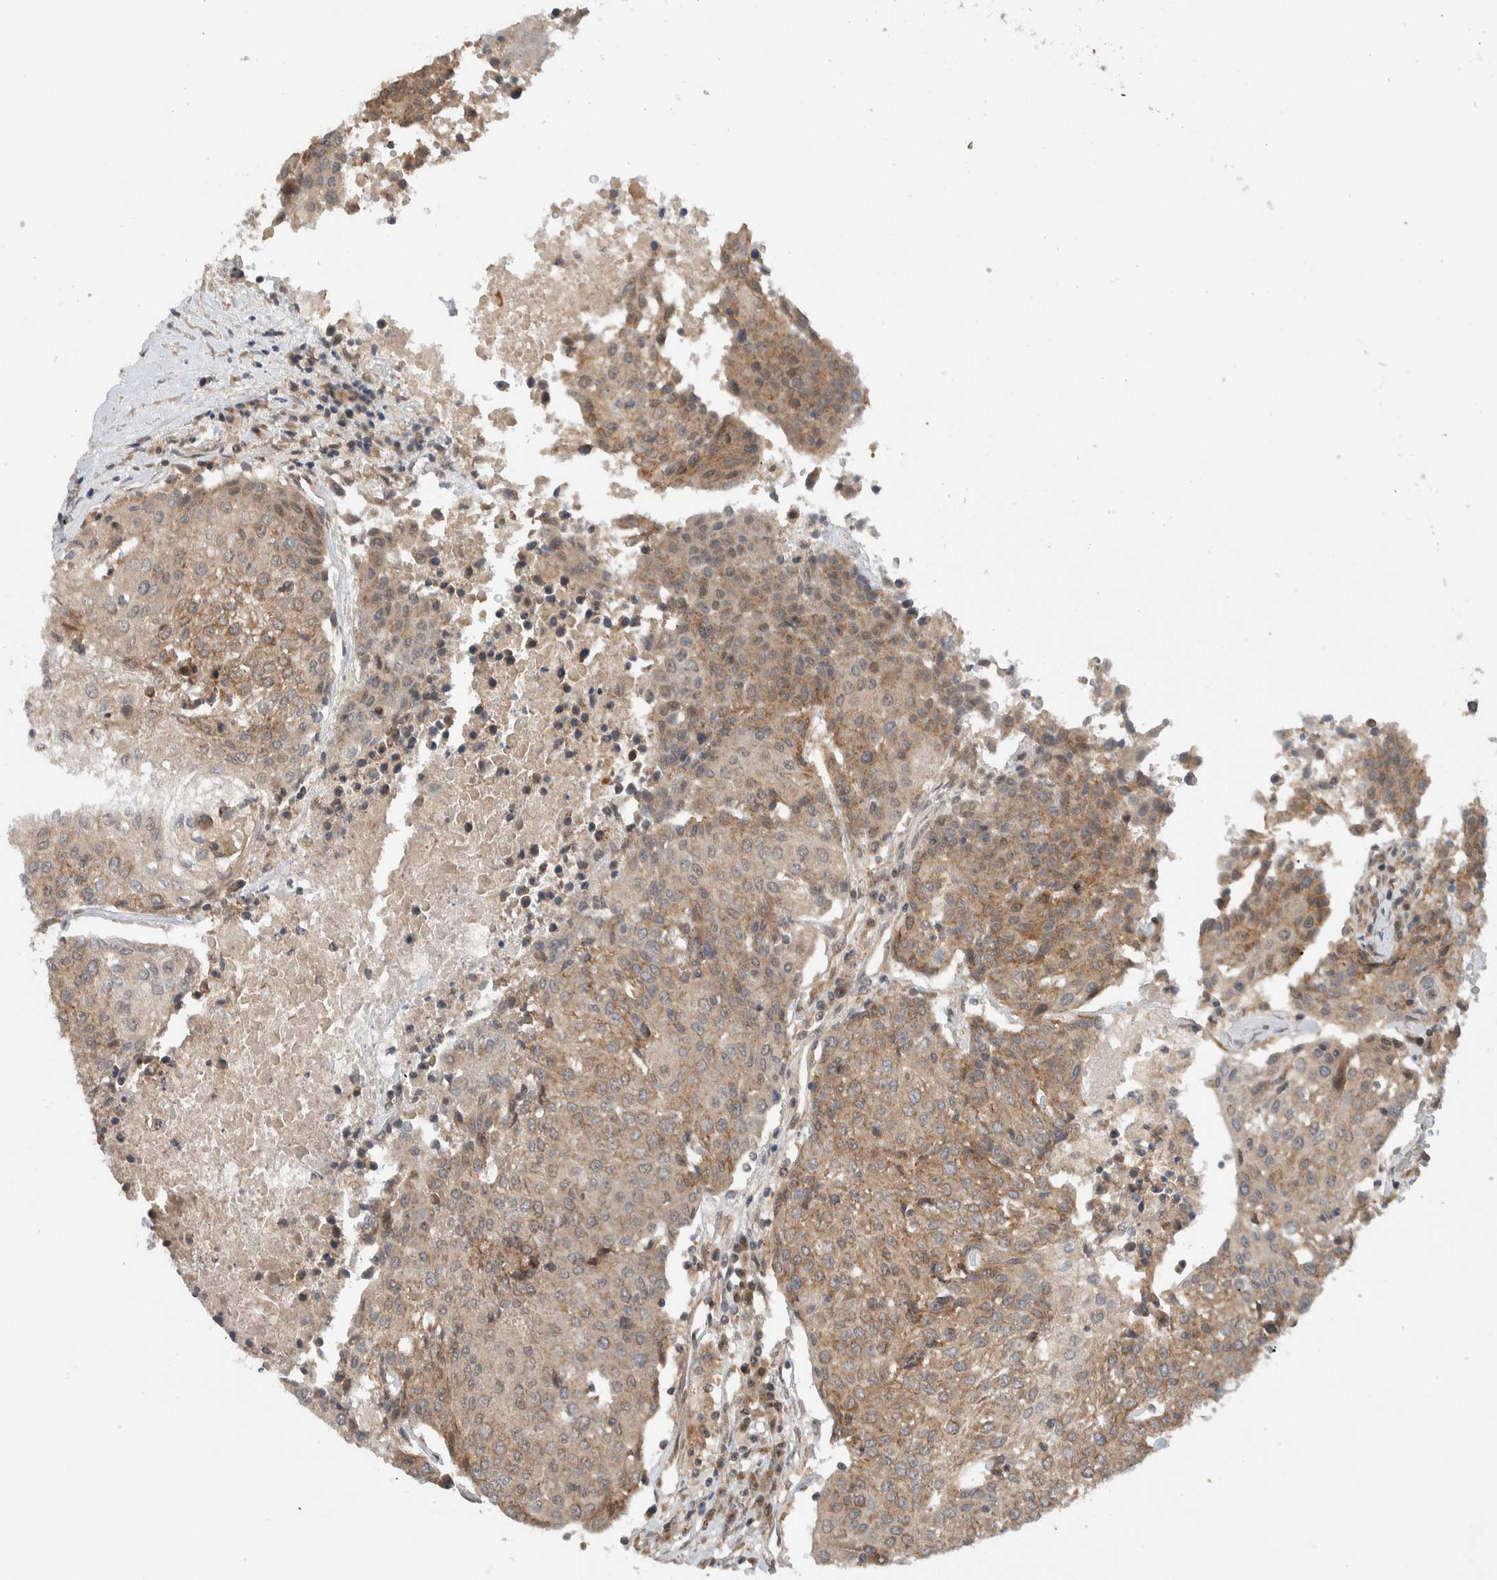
{"staining": {"intensity": "weak", "quantity": "25%-75%", "location": "cytoplasmic/membranous"}, "tissue": "urothelial cancer", "cell_type": "Tumor cells", "image_type": "cancer", "snomed": [{"axis": "morphology", "description": "Urothelial carcinoma, High grade"}, {"axis": "topography", "description": "Urinary bladder"}], "caption": "Protein analysis of urothelial carcinoma (high-grade) tissue displays weak cytoplasmic/membranous positivity in approximately 25%-75% of tumor cells.", "gene": "KLHL6", "patient": {"sex": "female", "age": 85}}